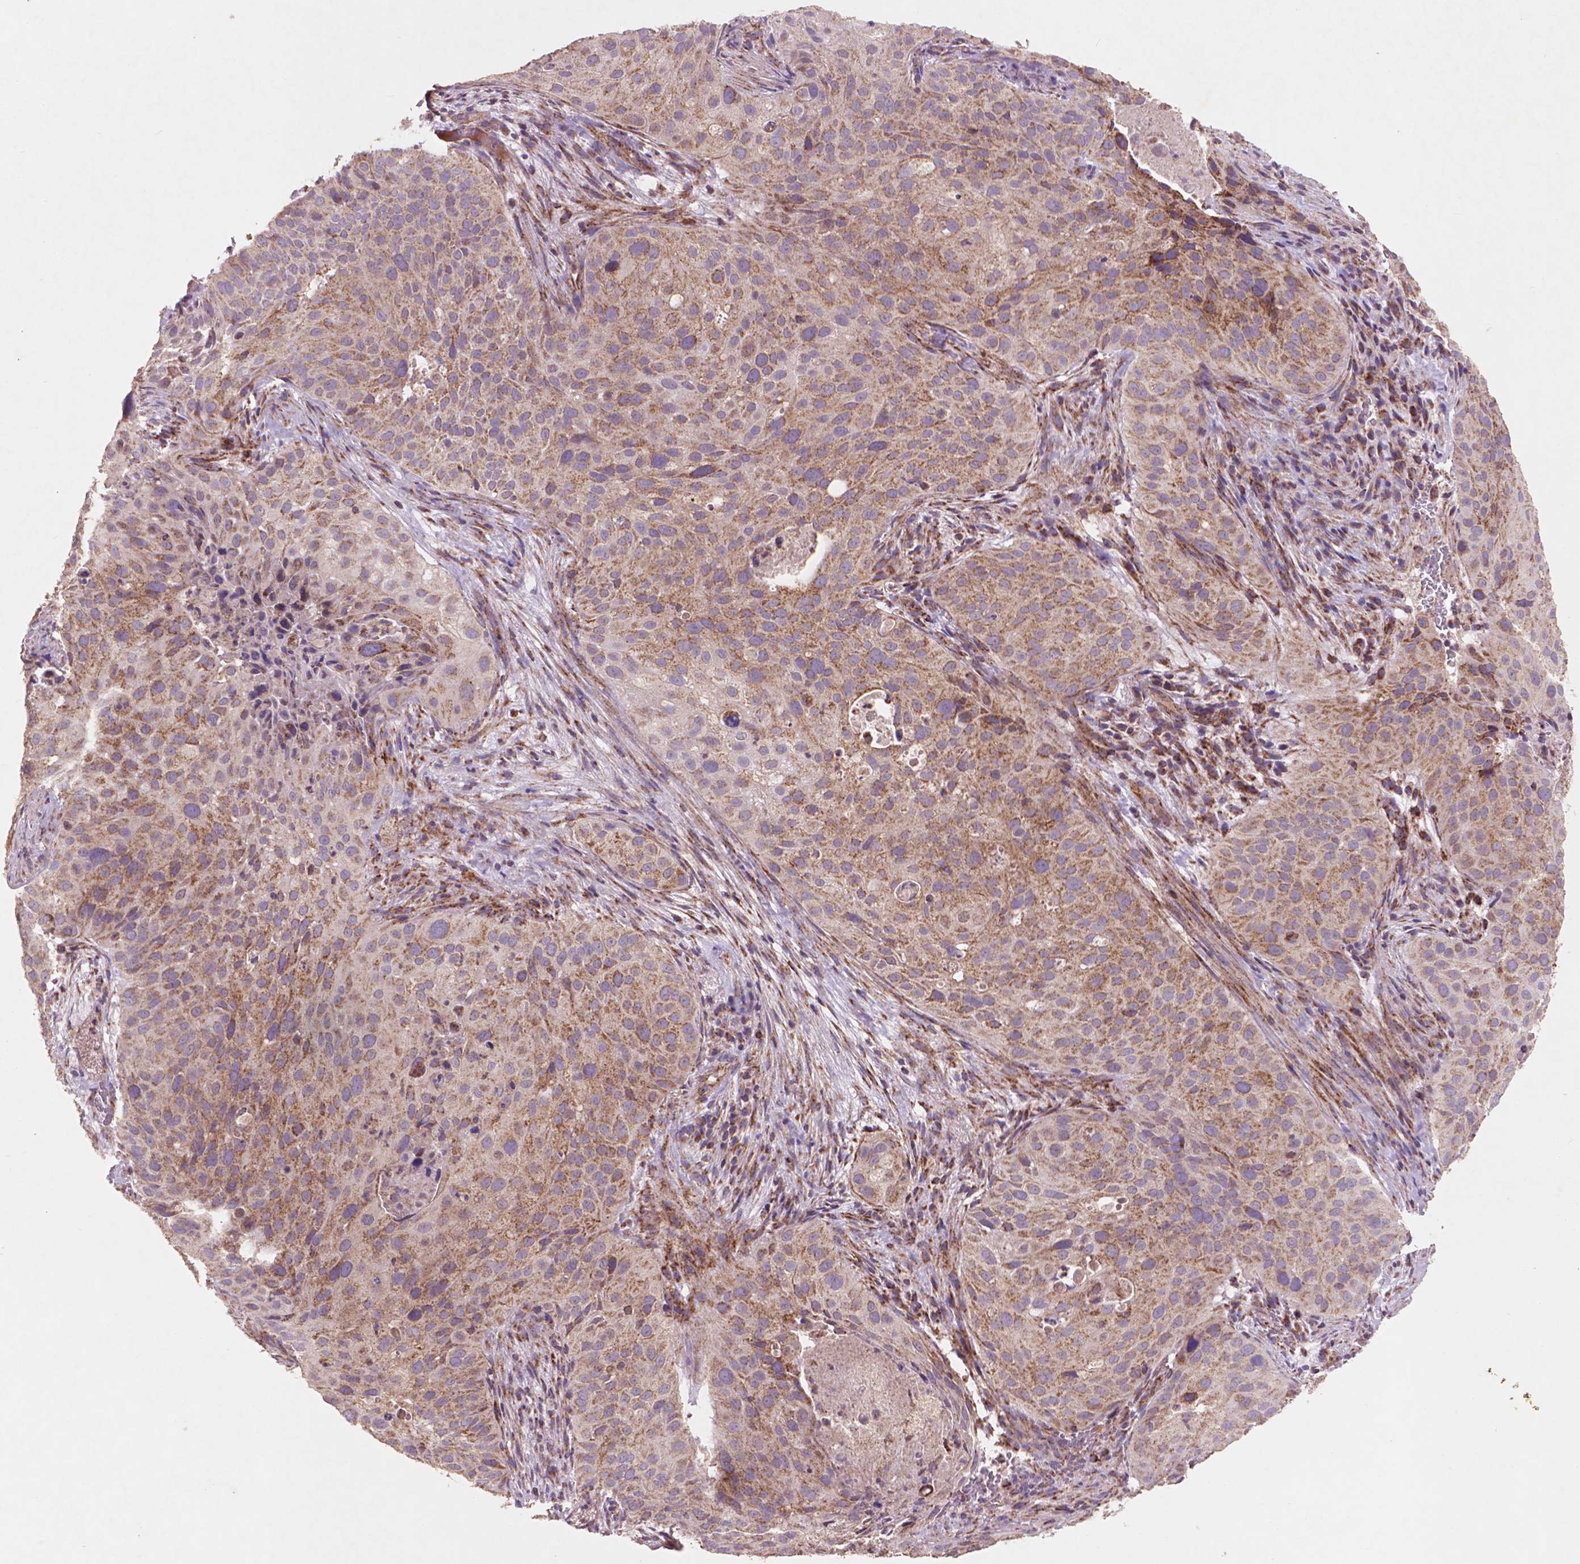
{"staining": {"intensity": "moderate", "quantity": ">75%", "location": "cytoplasmic/membranous"}, "tissue": "cervical cancer", "cell_type": "Tumor cells", "image_type": "cancer", "snomed": [{"axis": "morphology", "description": "Squamous cell carcinoma, NOS"}, {"axis": "topography", "description": "Cervix"}], "caption": "Approximately >75% of tumor cells in human cervical squamous cell carcinoma reveal moderate cytoplasmic/membranous protein positivity as visualized by brown immunohistochemical staining.", "gene": "NLRX1", "patient": {"sex": "female", "age": 38}}